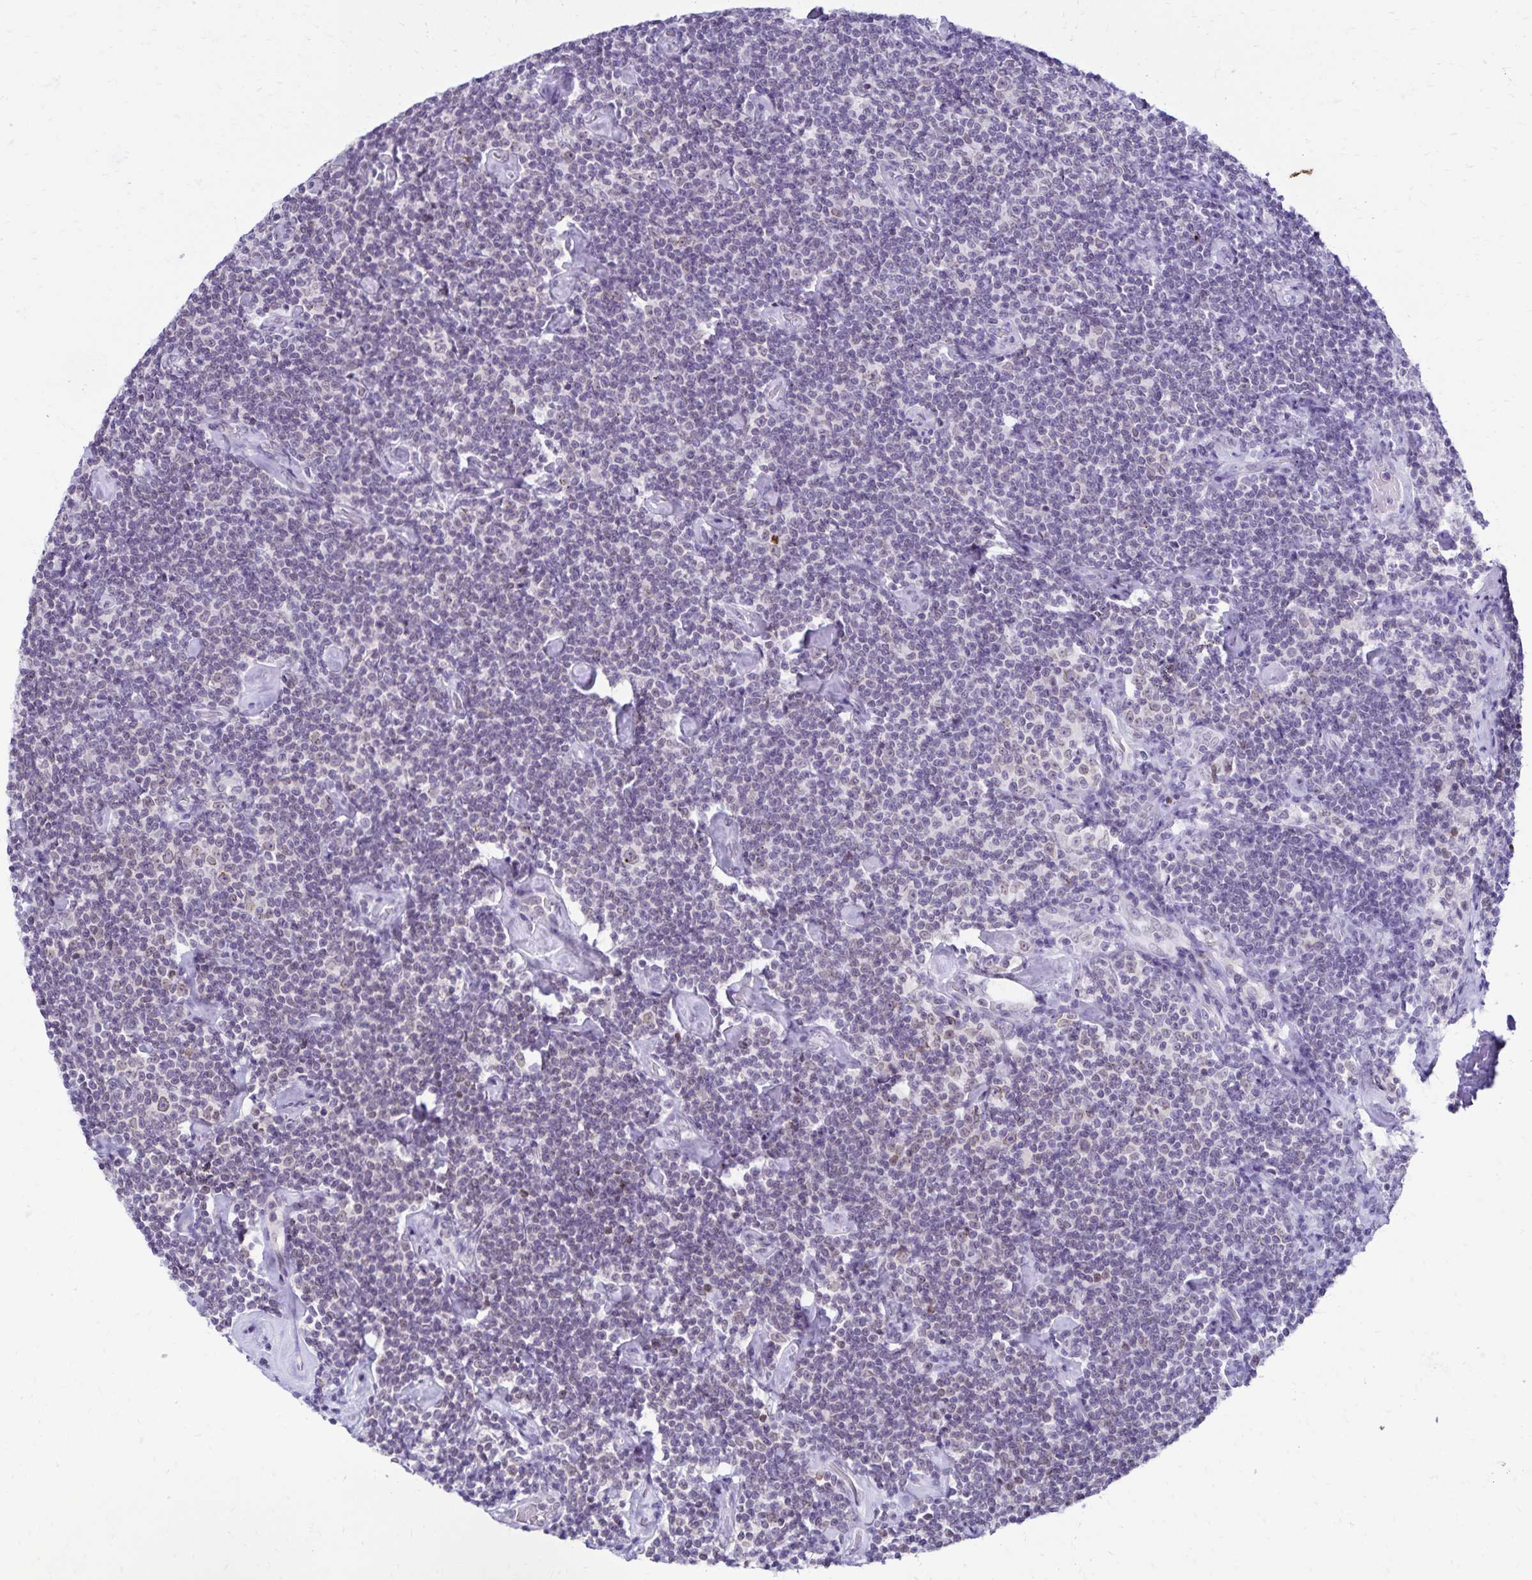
{"staining": {"intensity": "negative", "quantity": "none", "location": "none"}, "tissue": "lymphoma", "cell_type": "Tumor cells", "image_type": "cancer", "snomed": [{"axis": "morphology", "description": "Malignant lymphoma, non-Hodgkin's type, Low grade"}, {"axis": "topography", "description": "Lymph node"}], "caption": "Immunohistochemistry (IHC) histopathology image of neoplastic tissue: human low-grade malignant lymphoma, non-Hodgkin's type stained with DAB (3,3'-diaminobenzidine) reveals no significant protein positivity in tumor cells. The staining is performed using DAB (3,3'-diaminobenzidine) brown chromogen with nuclei counter-stained in using hematoxylin.", "gene": "FAM166C", "patient": {"sex": "male", "age": 81}}